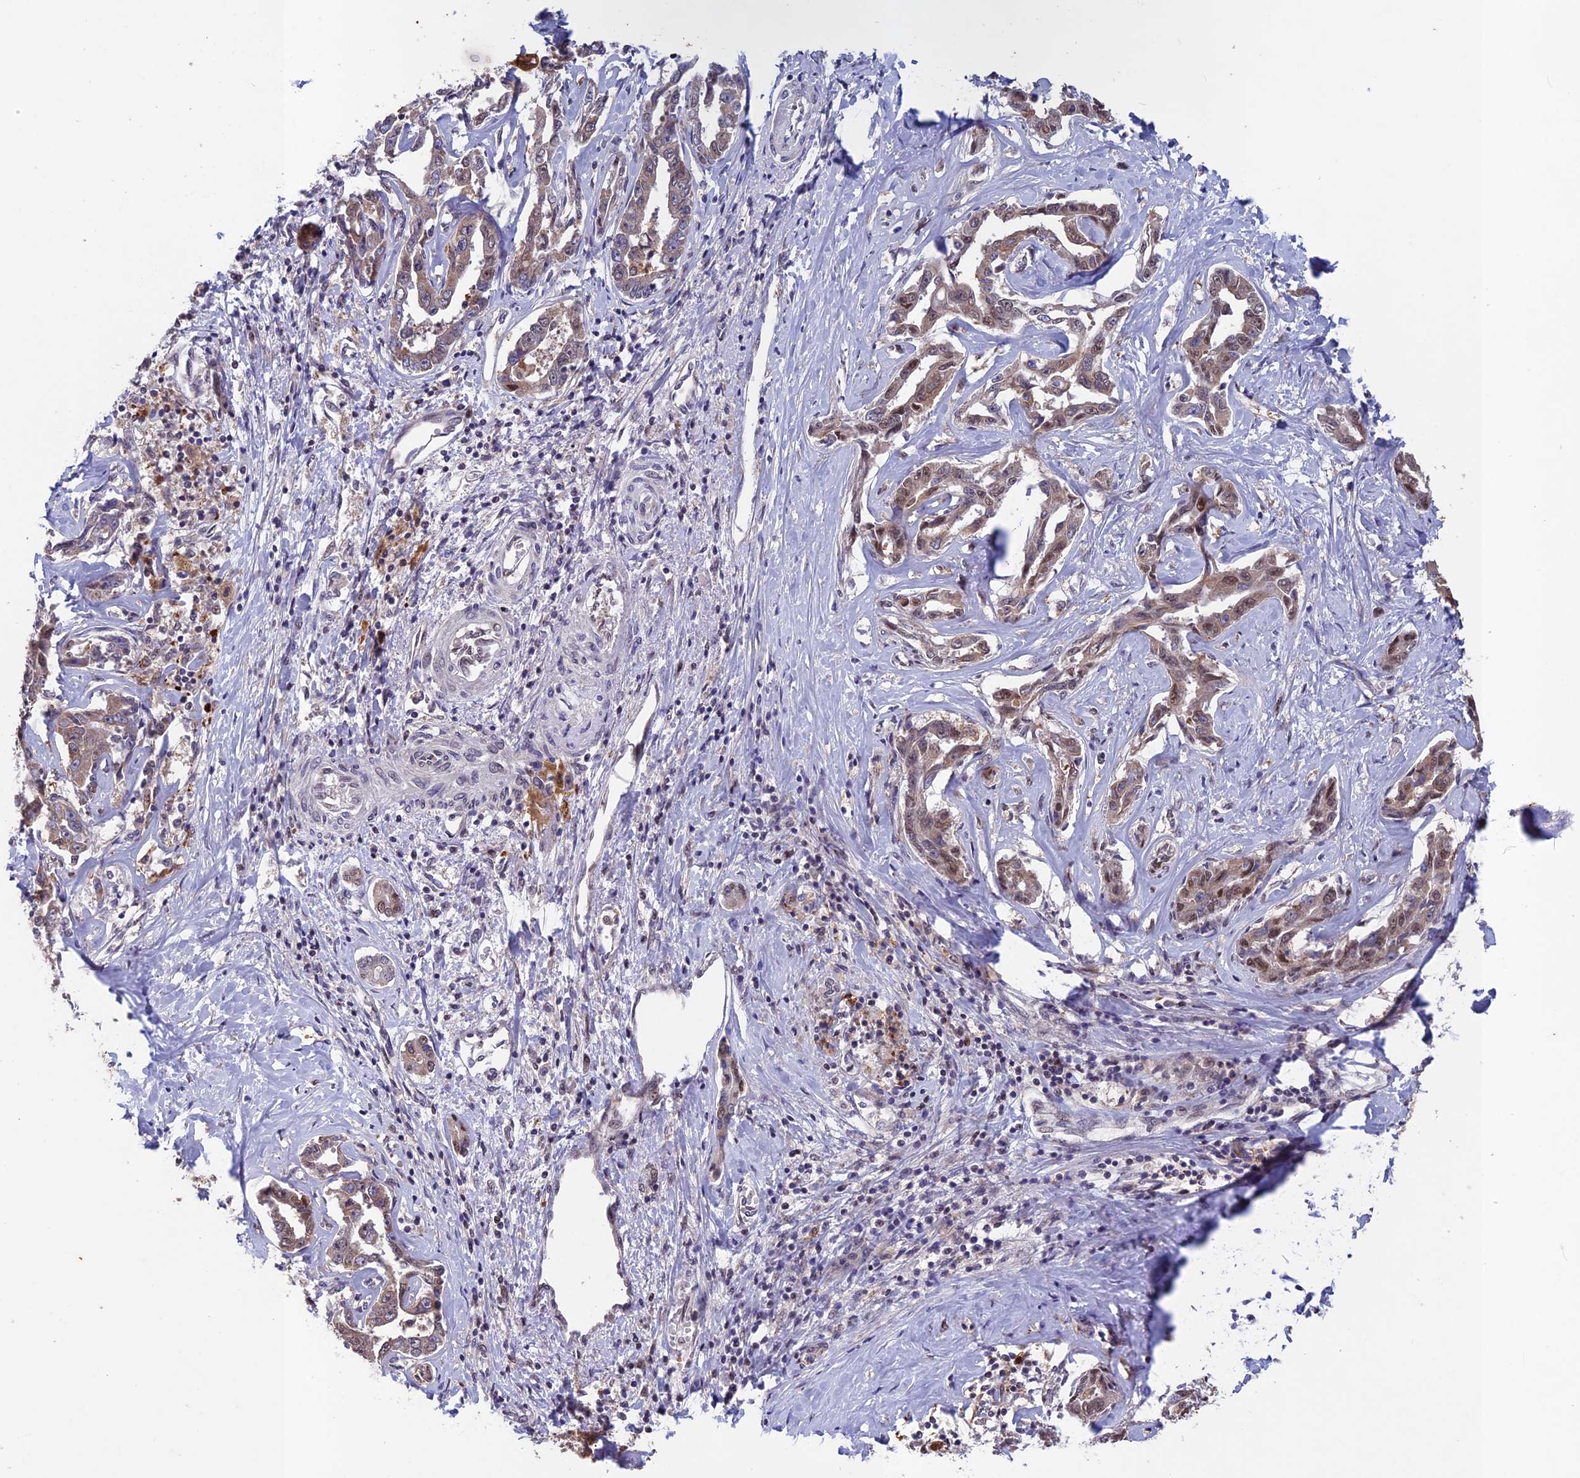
{"staining": {"intensity": "weak", "quantity": "25%-75%", "location": "cytoplasmic/membranous,nuclear"}, "tissue": "liver cancer", "cell_type": "Tumor cells", "image_type": "cancer", "snomed": [{"axis": "morphology", "description": "Cholangiocarcinoma"}, {"axis": "topography", "description": "Liver"}], "caption": "A brown stain labels weak cytoplasmic/membranous and nuclear positivity of a protein in liver cancer (cholangiocarcinoma) tumor cells. (brown staining indicates protein expression, while blue staining denotes nuclei).", "gene": "MAST2", "patient": {"sex": "male", "age": 59}}